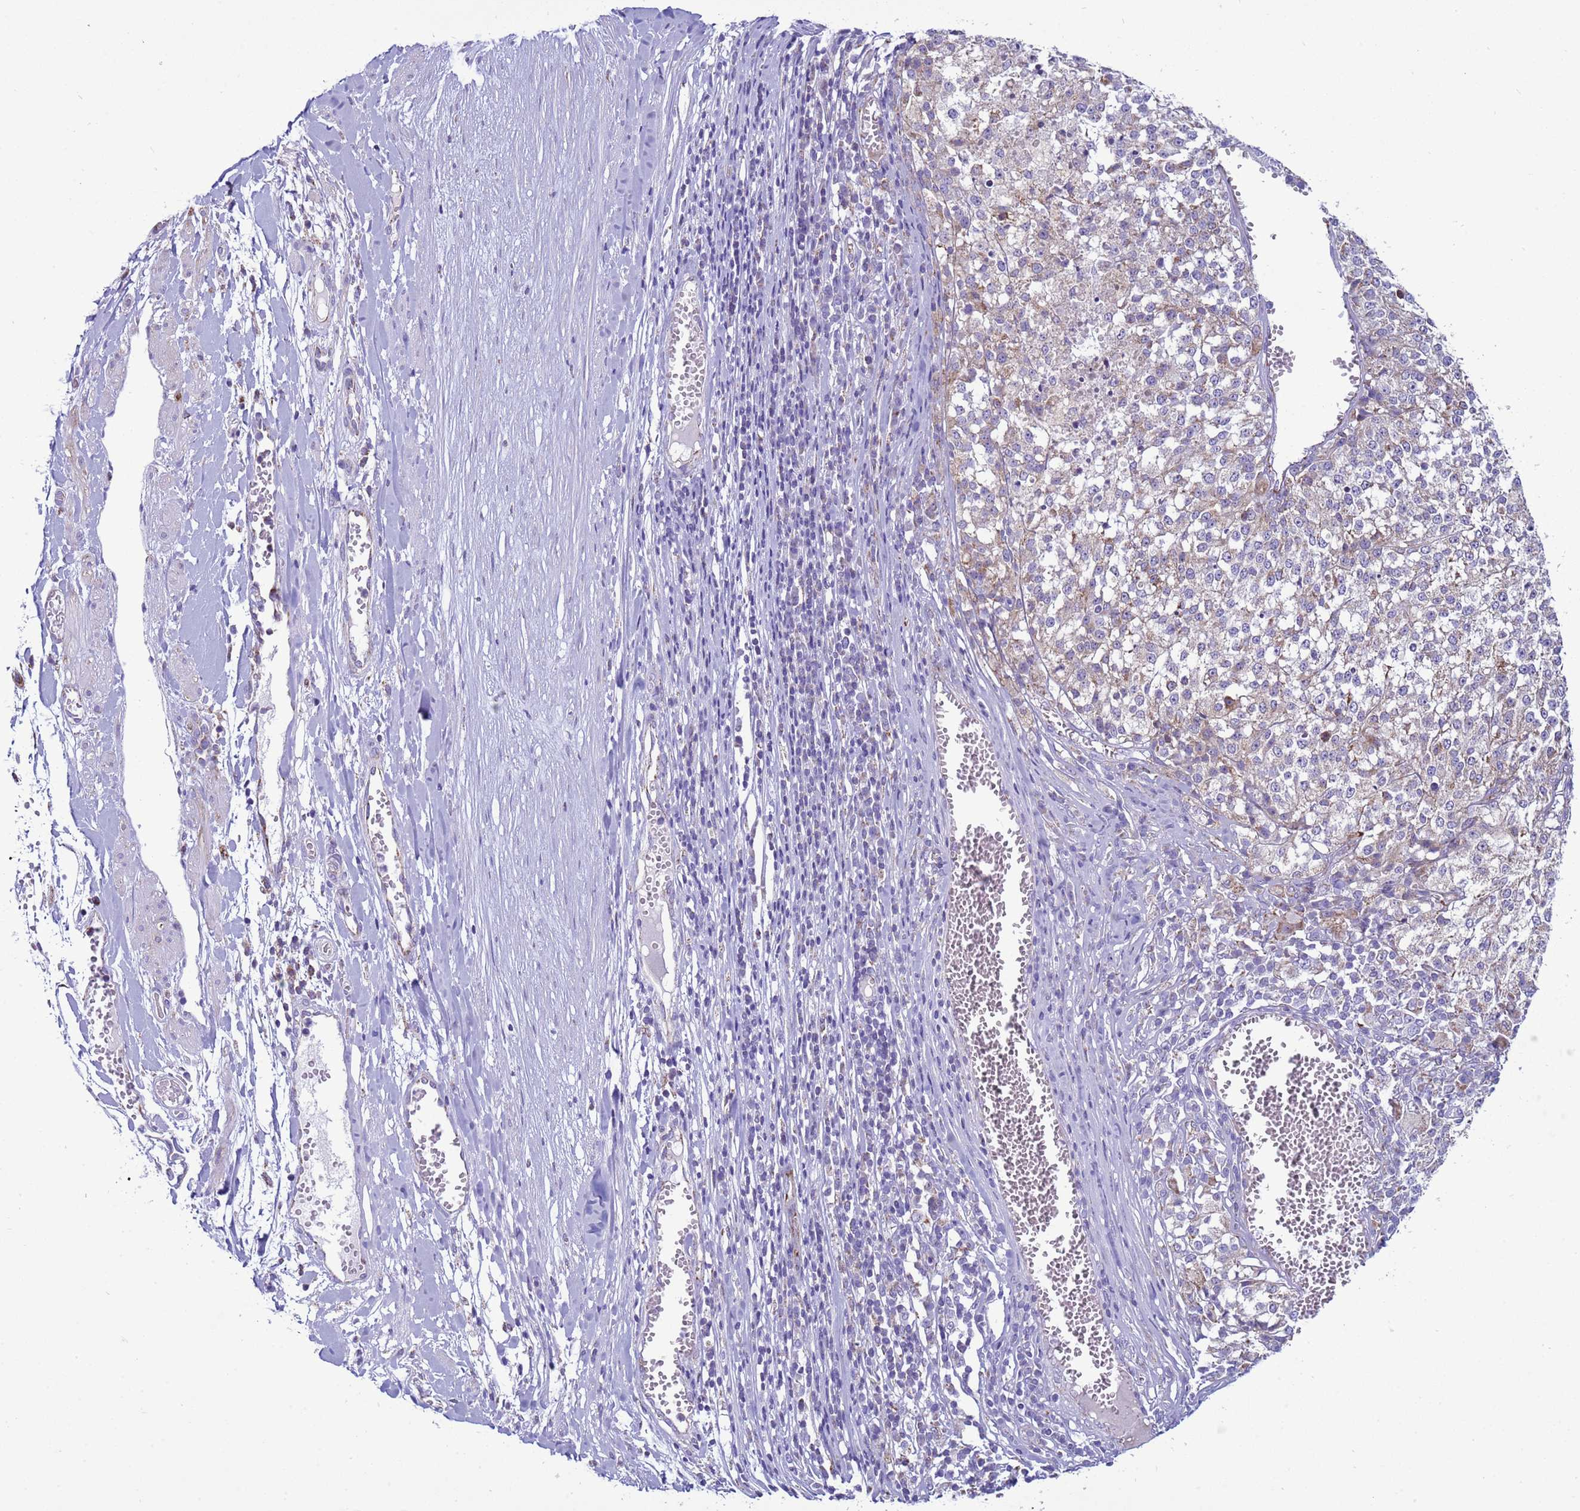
{"staining": {"intensity": "weak", "quantity": "<25%", "location": "cytoplasmic/membranous"}, "tissue": "melanoma", "cell_type": "Tumor cells", "image_type": "cancer", "snomed": [{"axis": "morphology", "description": "Malignant melanoma, NOS"}, {"axis": "topography", "description": "Skin"}], "caption": "Tumor cells are negative for brown protein staining in melanoma.", "gene": "NCALD", "patient": {"sex": "female", "age": 64}}